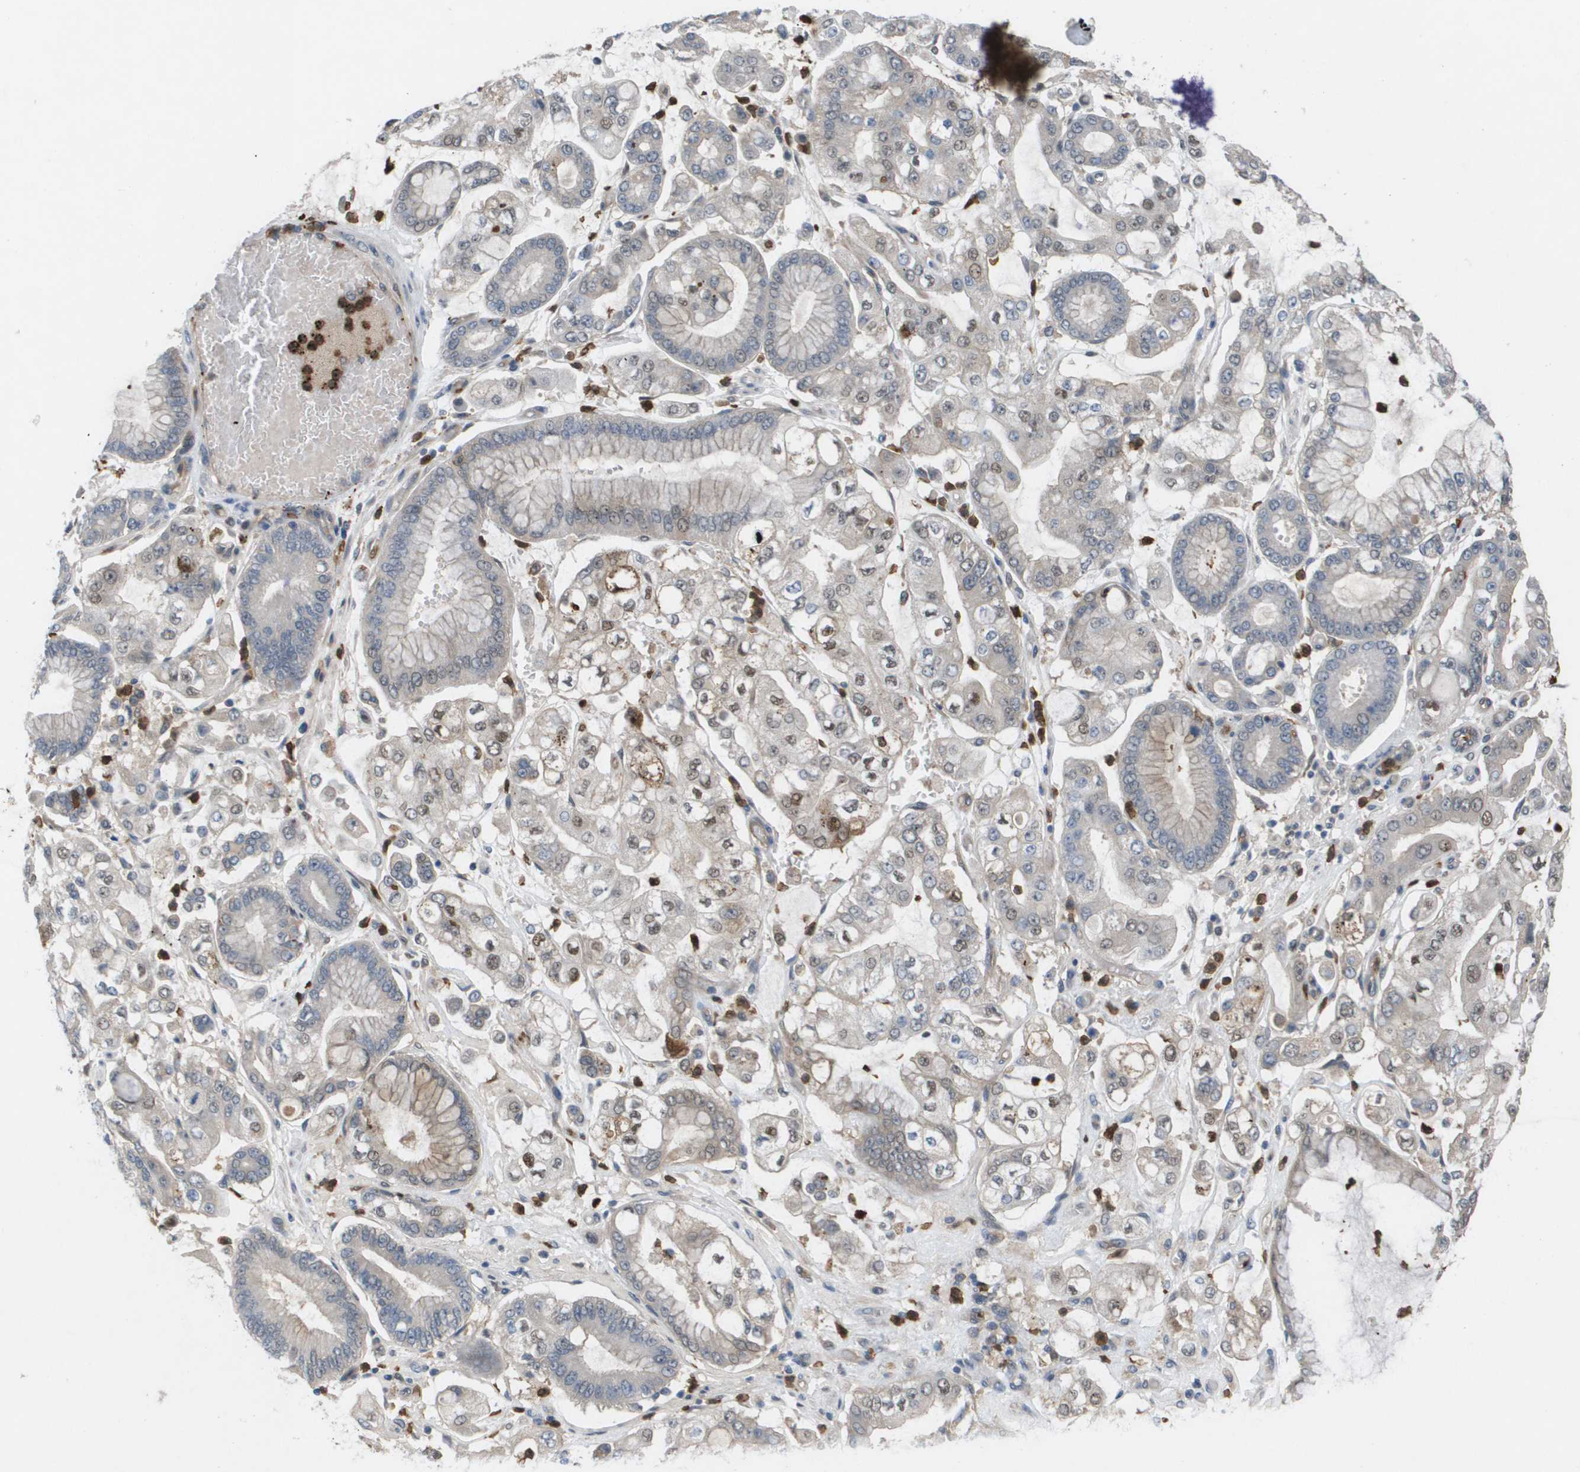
{"staining": {"intensity": "weak", "quantity": "25%-75%", "location": "cytoplasmic/membranous,nuclear"}, "tissue": "stomach cancer", "cell_type": "Tumor cells", "image_type": "cancer", "snomed": [{"axis": "morphology", "description": "Adenocarcinoma, NOS"}, {"axis": "topography", "description": "Stomach"}], "caption": "This histopathology image shows immunohistochemistry (IHC) staining of human adenocarcinoma (stomach), with low weak cytoplasmic/membranous and nuclear staining in about 25%-75% of tumor cells.", "gene": "PALD1", "patient": {"sex": "male", "age": 76}}